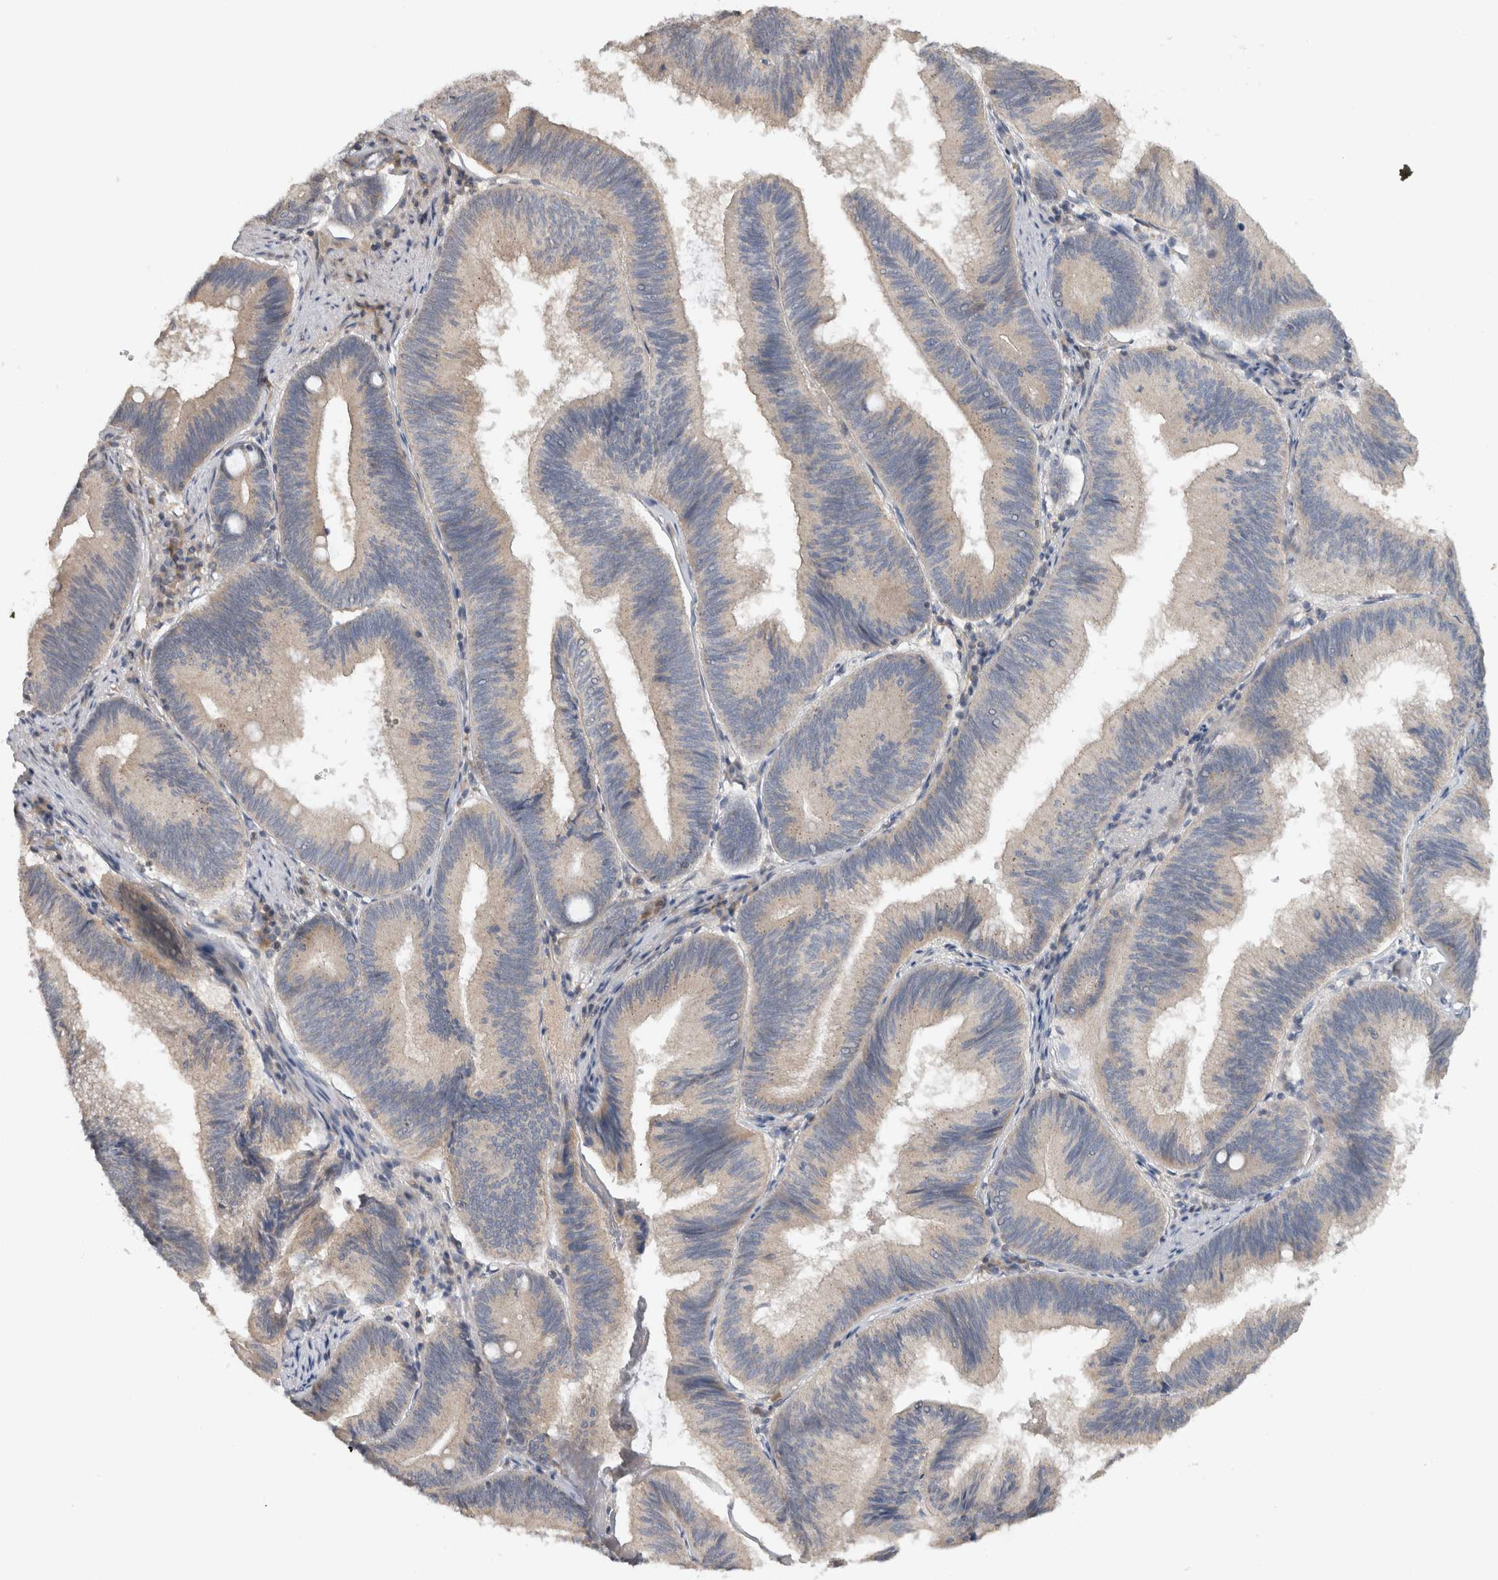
{"staining": {"intensity": "weak", "quantity": "25%-75%", "location": "cytoplasmic/membranous"}, "tissue": "pancreatic cancer", "cell_type": "Tumor cells", "image_type": "cancer", "snomed": [{"axis": "morphology", "description": "Adenocarcinoma, NOS"}, {"axis": "topography", "description": "Pancreas"}], "caption": "Pancreatic cancer (adenocarcinoma) stained for a protein reveals weak cytoplasmic/membranous positivity in tumor cells.", "gene": "ERCC6L2", "patient": {"sex": "male", "age": 82}}